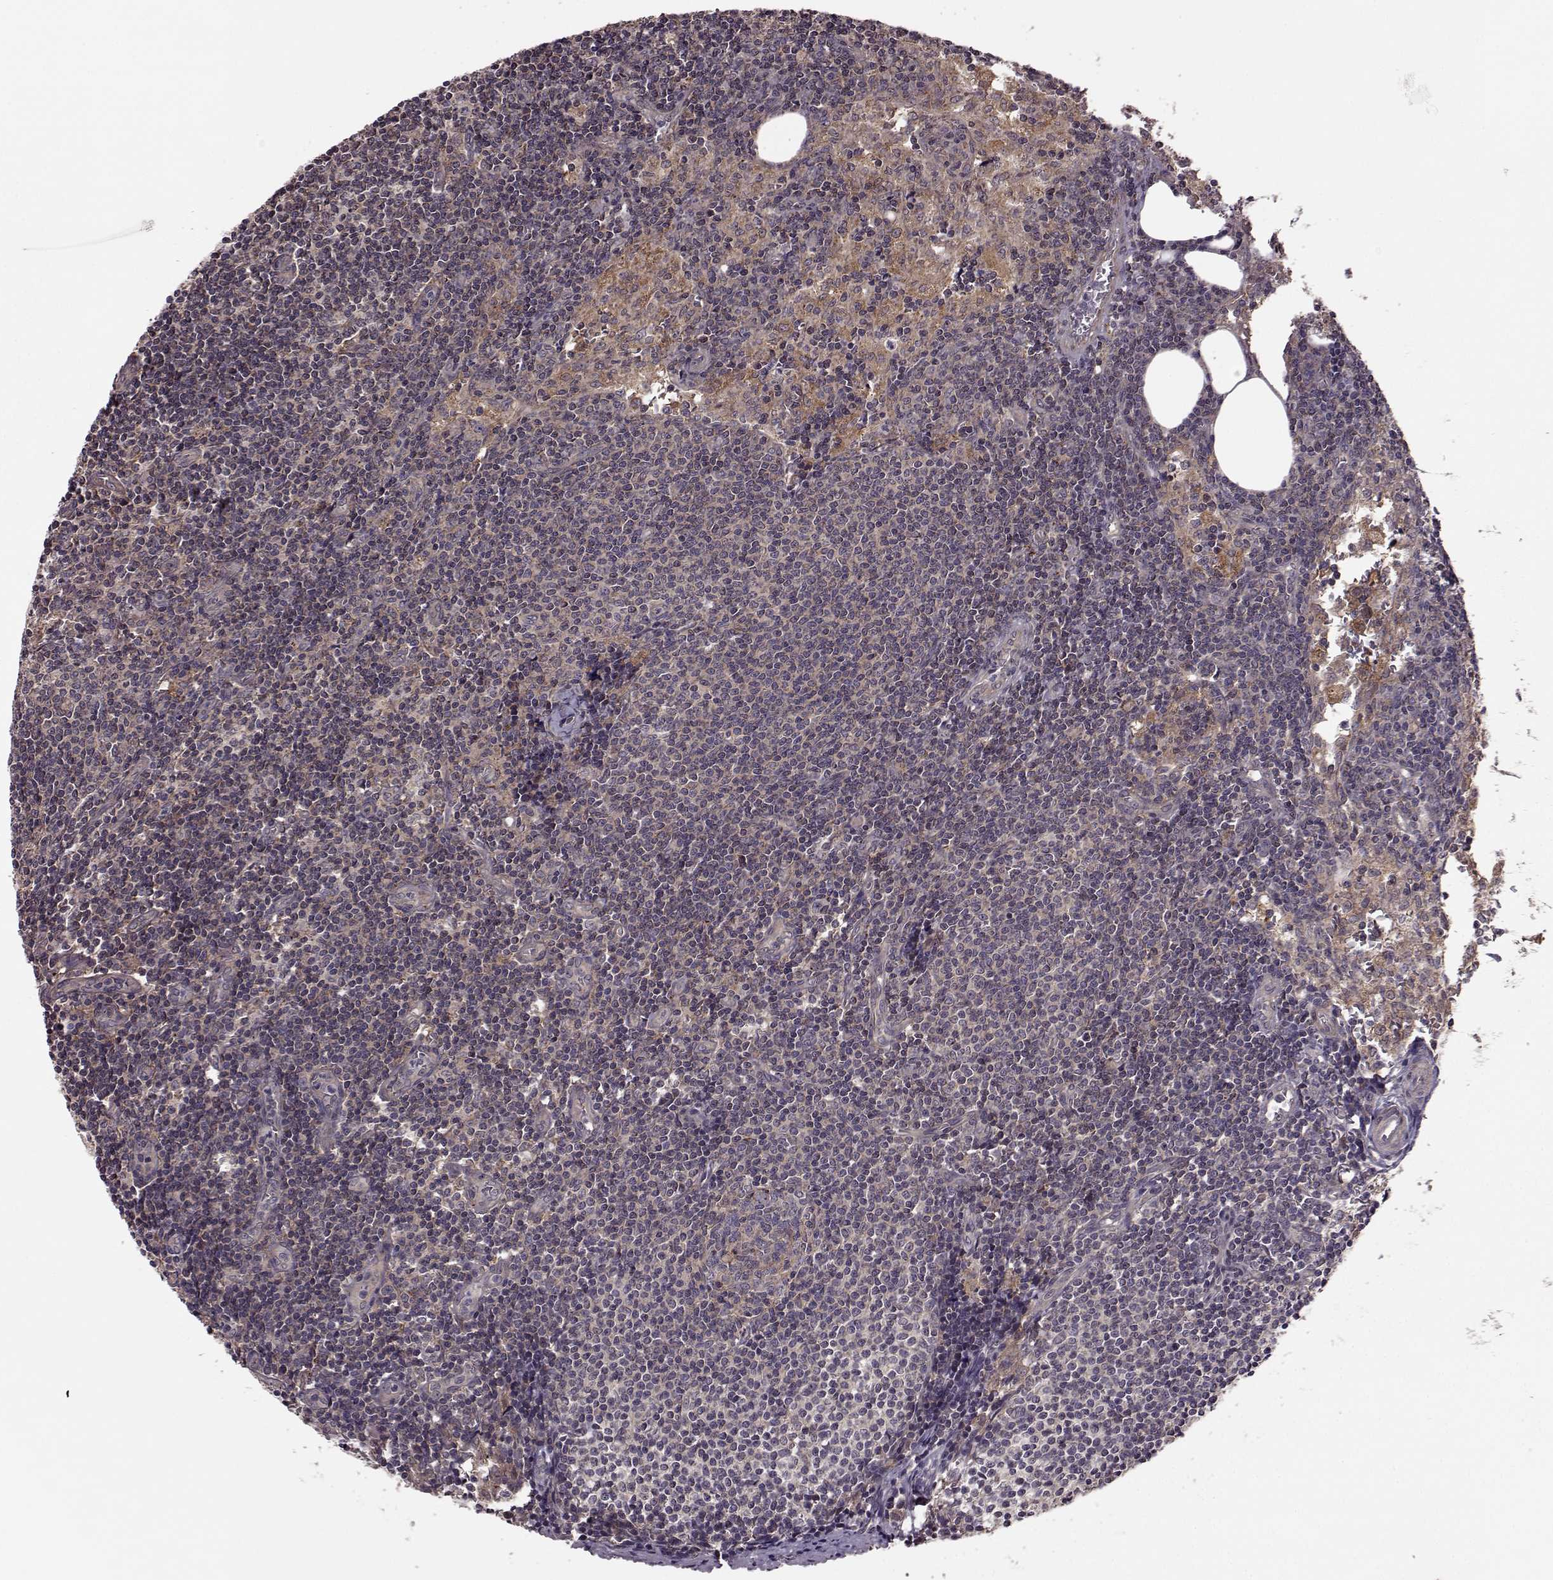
{"staining": {"intensity": "weak", "quantity": "25%-75%", "location": "cytoplasmic/membranous"}, "tissue": "lymph node", "cell_type": "Germinal center cells", "image_type": "normal", "snomed": [{"axis": "morphology", "description": "Normal tissue, NOS"}, {"axis": "topography", "description": "Lymph node"}], "caption": "High-magnification brightfield microscopy of normal lymph node stained with DAB (brown) and counterstained with hematoxylin (blue). germinal center cells exhibit weak cytoplasmic/membranous staining is present in approximately25%-75% of cells. (brown staining indicates protein expression, while blue staining denotes nuclei).", "gene": "FNIP2", "patient": {"sex": "female", "age": 50}}